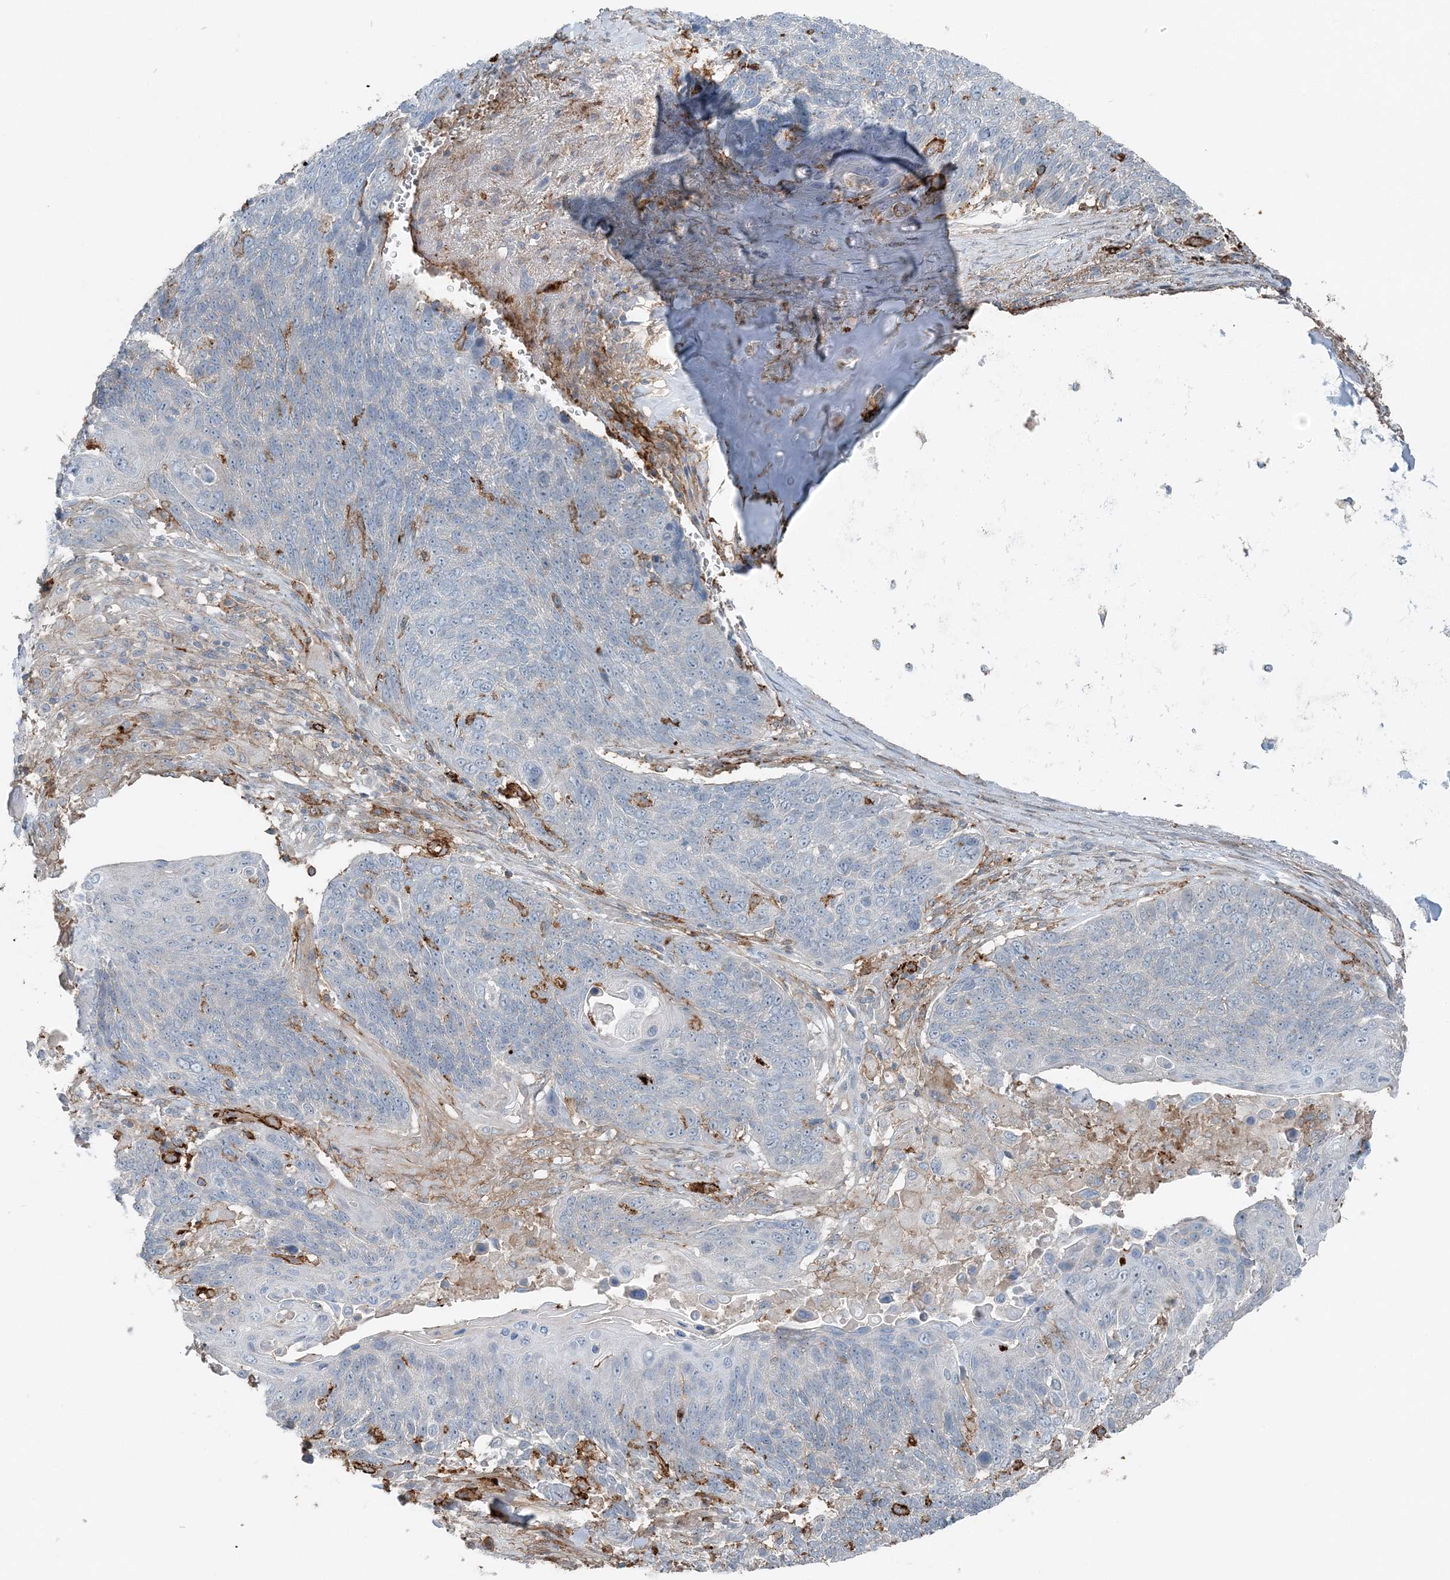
{"staining": {"intensity": "negative", "quantity": "none", "location": "none"}, "tissue": "lung cancer", "cell_type": "Tumor cells", "image_type": "cancer", "snomed": [{"axis": "morphology", "description": "Squamous cell carcinoma, NOS"}, {"axis": "topography", "description": "Lung"}], "caption": "DAB immunohistochemical staining of lung cancer (squamous cell carcinoma) displays no significant staining in tumor cells.", "gene": "KY", "patient": {"sex": "male", "age": 66}}